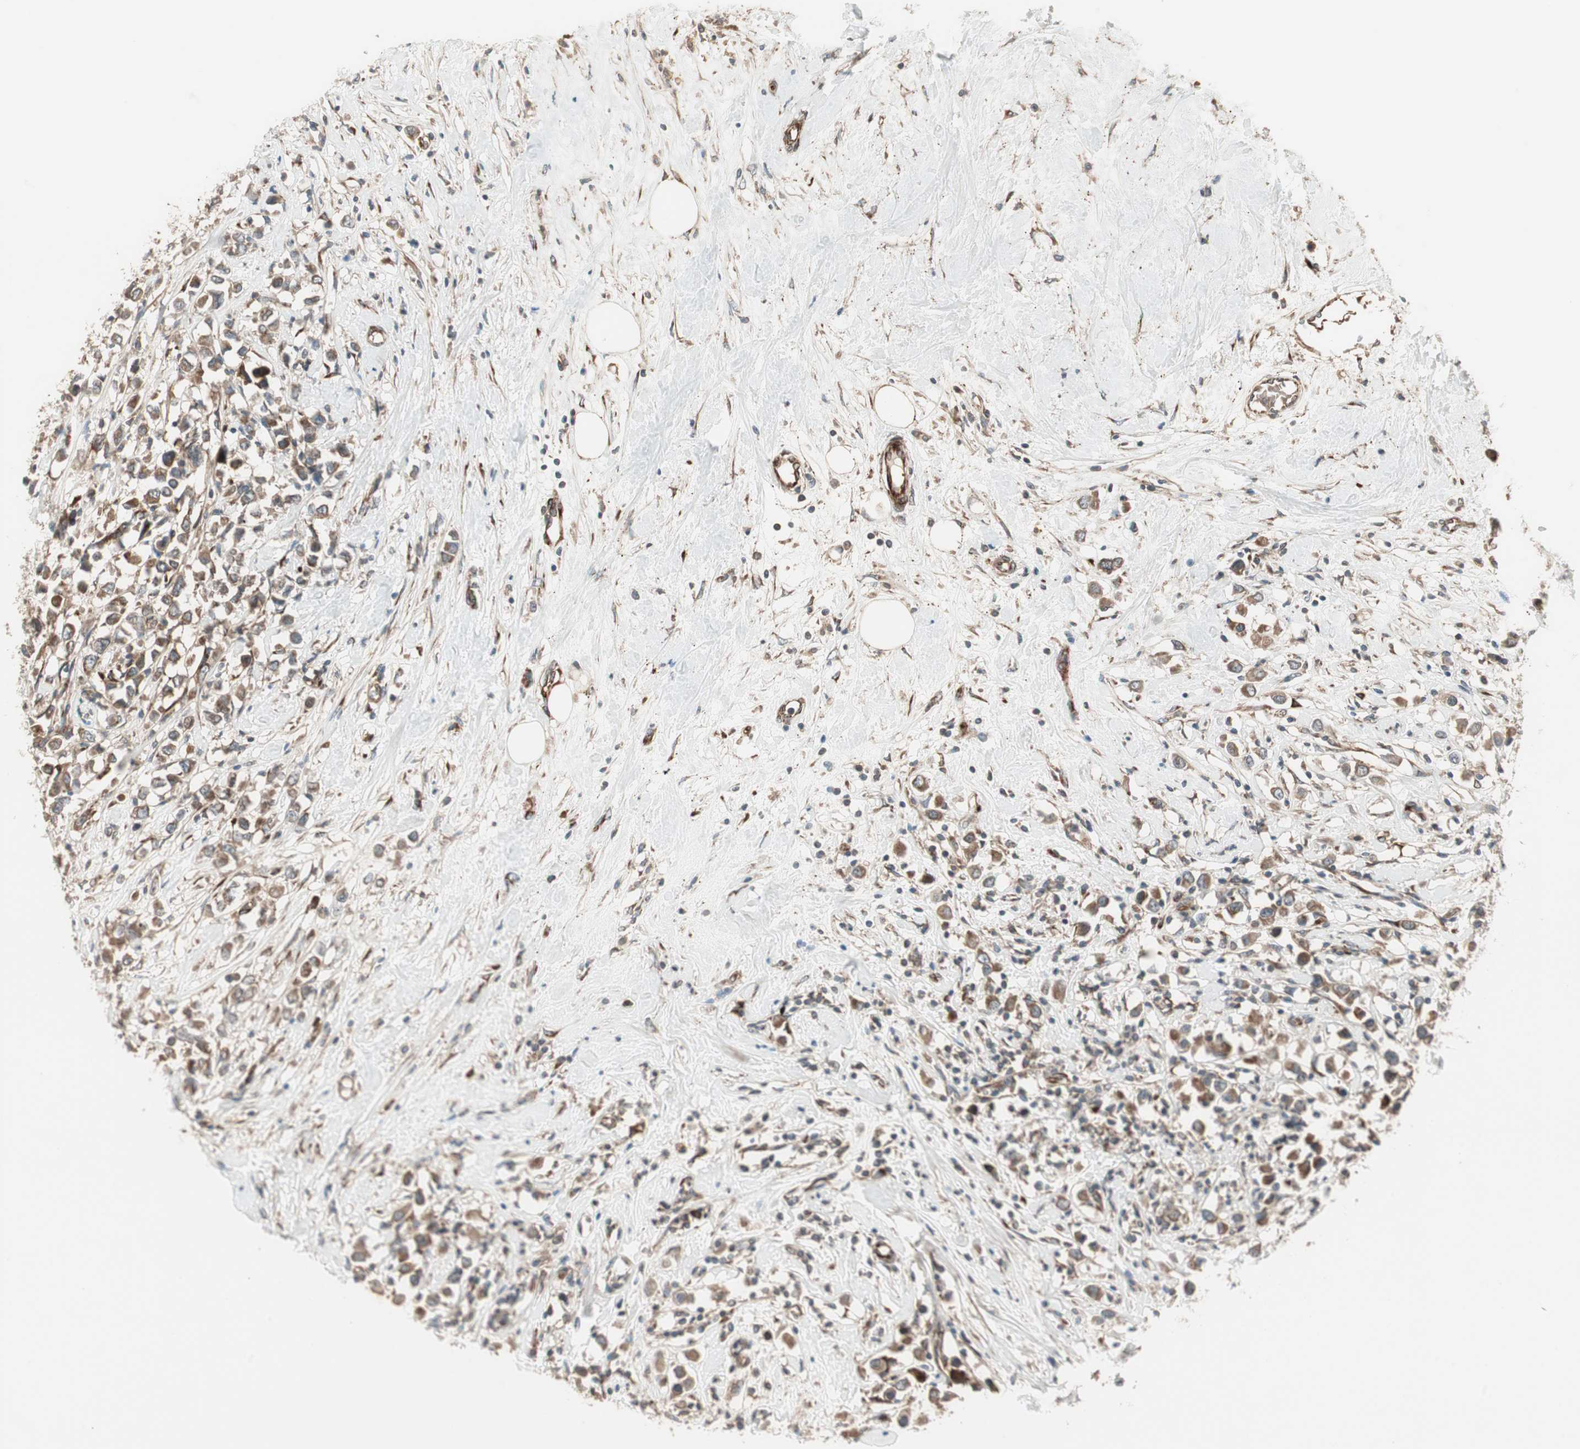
{"staining": {"intensity": "strong", "quantity": ">75%", "location": "cytoplasmic/membranous"}, "tissue": "breast cancer", "cell_type": "Tumor cells", "image_type": "cancer", "snomed": [{"axis": "morphology", "description": "Duct carcinoma"}, {"axis": "topography", "description": "Breast"}], "caption": "Immunohistochemical staining of human intraductal carcinoma (breast) displays strong cytoplasmic/membranous protein expression in approximately >75% of tumor cells.", "gene": "PPP2R5E", "patient": {"sex": "female", "age": 61}}